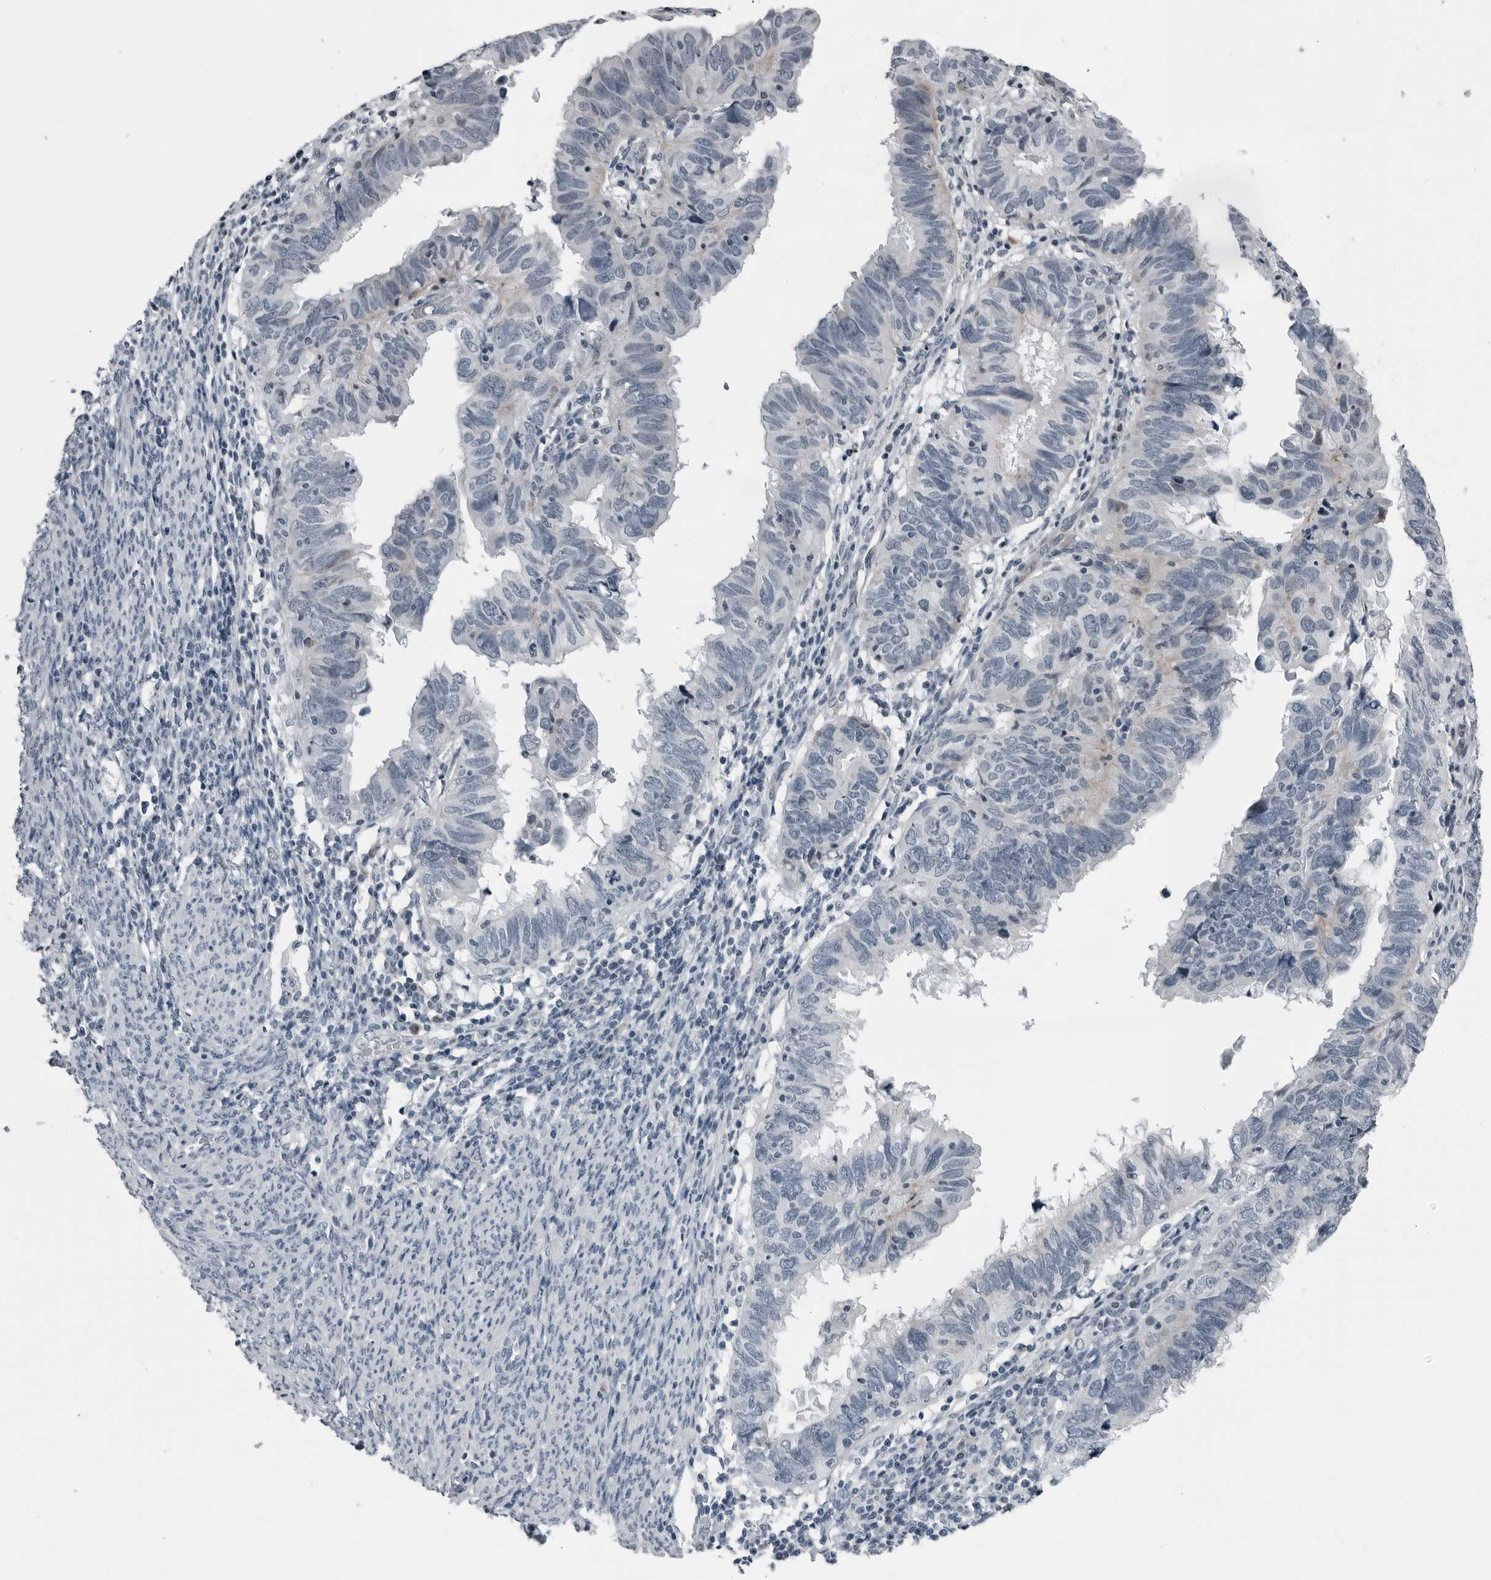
{"staining": {"intensity": "negative", "quantity": "none", "location": "none"}, "tissue": "endometrial cancer", "cell_type": "Tumor cells", "image_type": "cancer", "snomed": [{"axis": "morphology", "description": "Adenocarcinoma, NOS"}, {"axis": "topography", "description": "Uterus"}], "caption": "Histopathology image shows no protein expression in tumor cells of endometrial cancer tissue. (Stains: DAB immunohistochemistry with hematoxylin counter stain, Microscopy: brightfield microscopy at high magnification).", "gene": "PDCD11", "patient": {"sex": "female", "age": 77}}